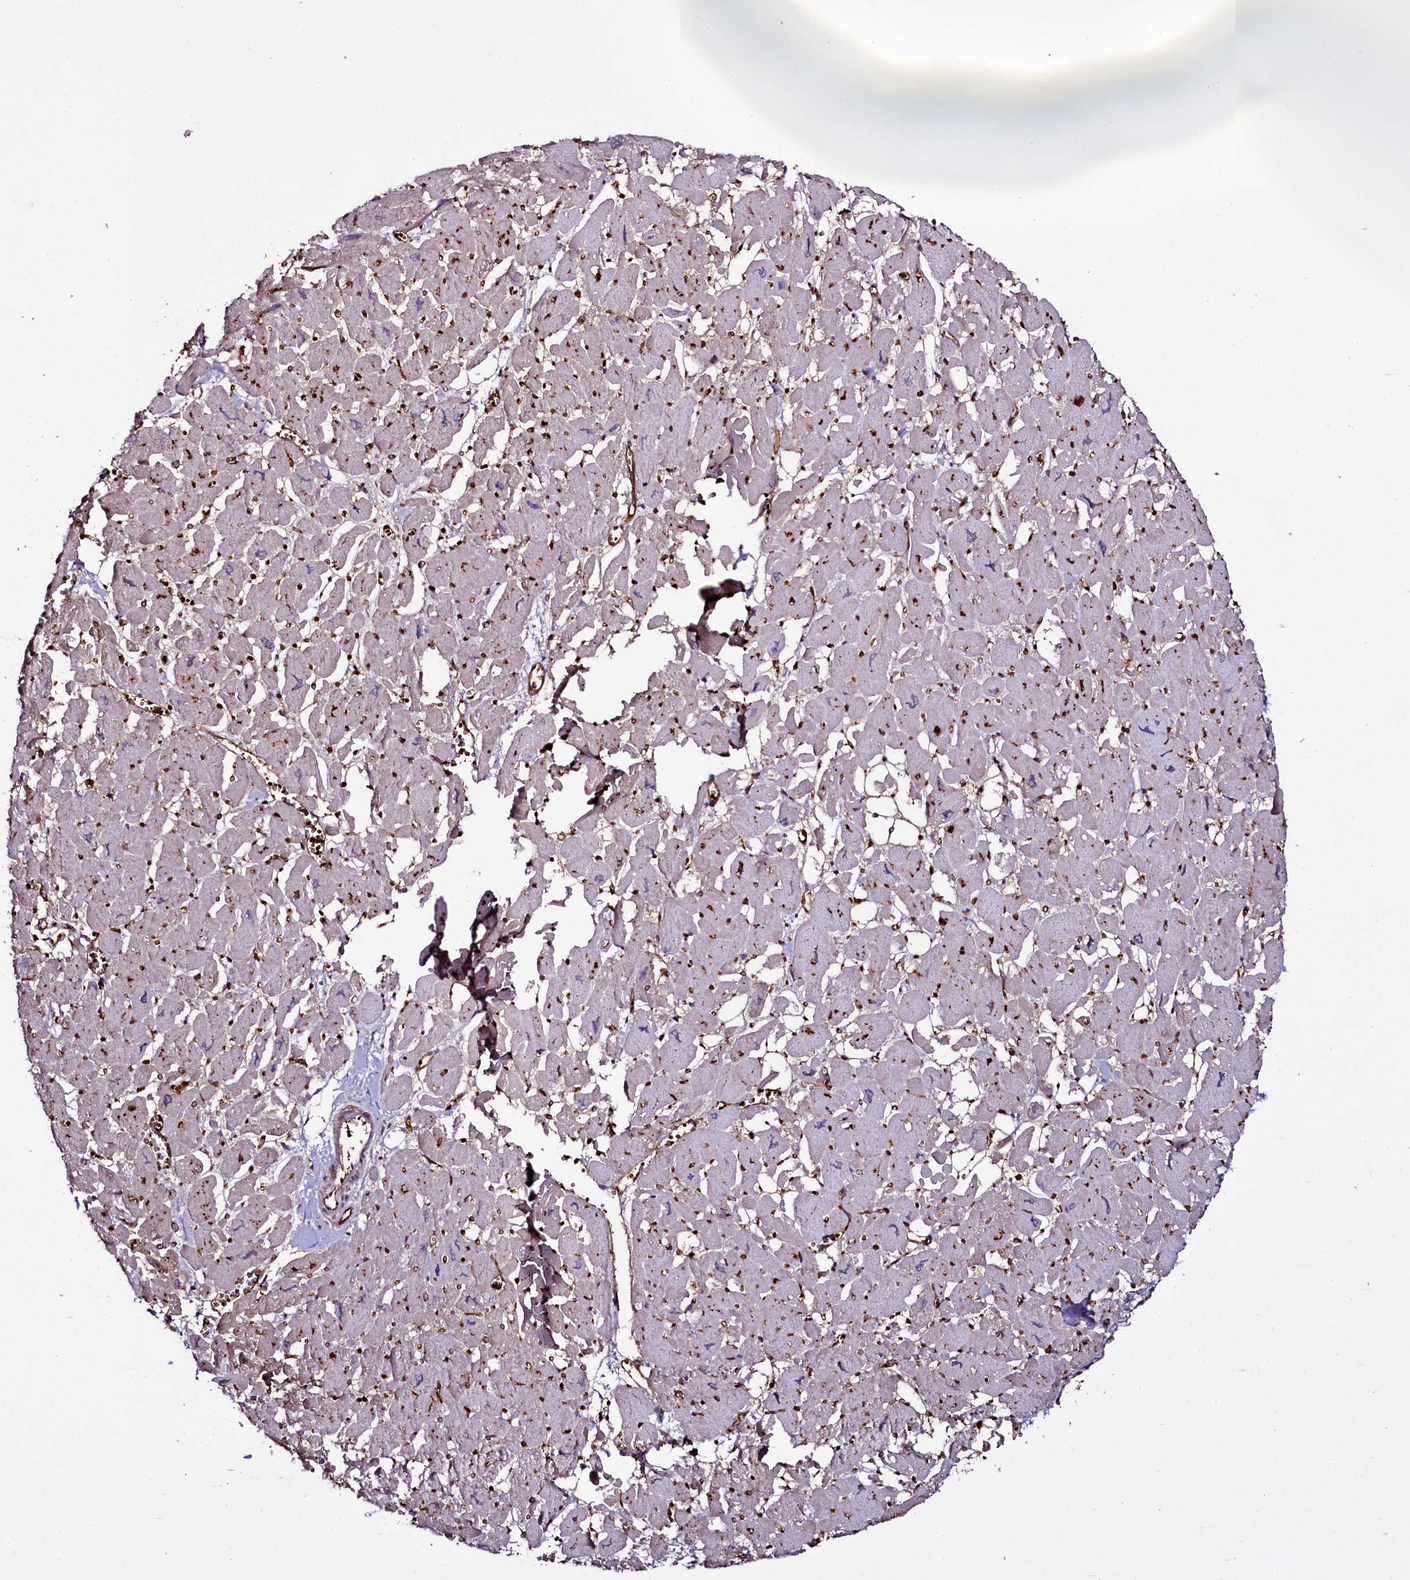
{"staining": {"intensity": "negative", "quantity": "none", "location": "none"}, "tissue": "heart muscle", "cell_type": "Cardiomyocytes", "image_type": "normal", "snomed": [{"axis": "morphology", "description": "Normal tissue, NOS"}, {"axis": "topography", "description": "Heart"}], "caption": "Micrograph shows no significant protein staining in cardiomyocytes of benign heart muscle. Brightfield microscopy of immunohistochemistry (IHC) stained with DAB (brown) and hematoxylin (blue), captured at high magnification.", "gene": "MEX3C", "patient": {"sex": "male", "age": 54}}